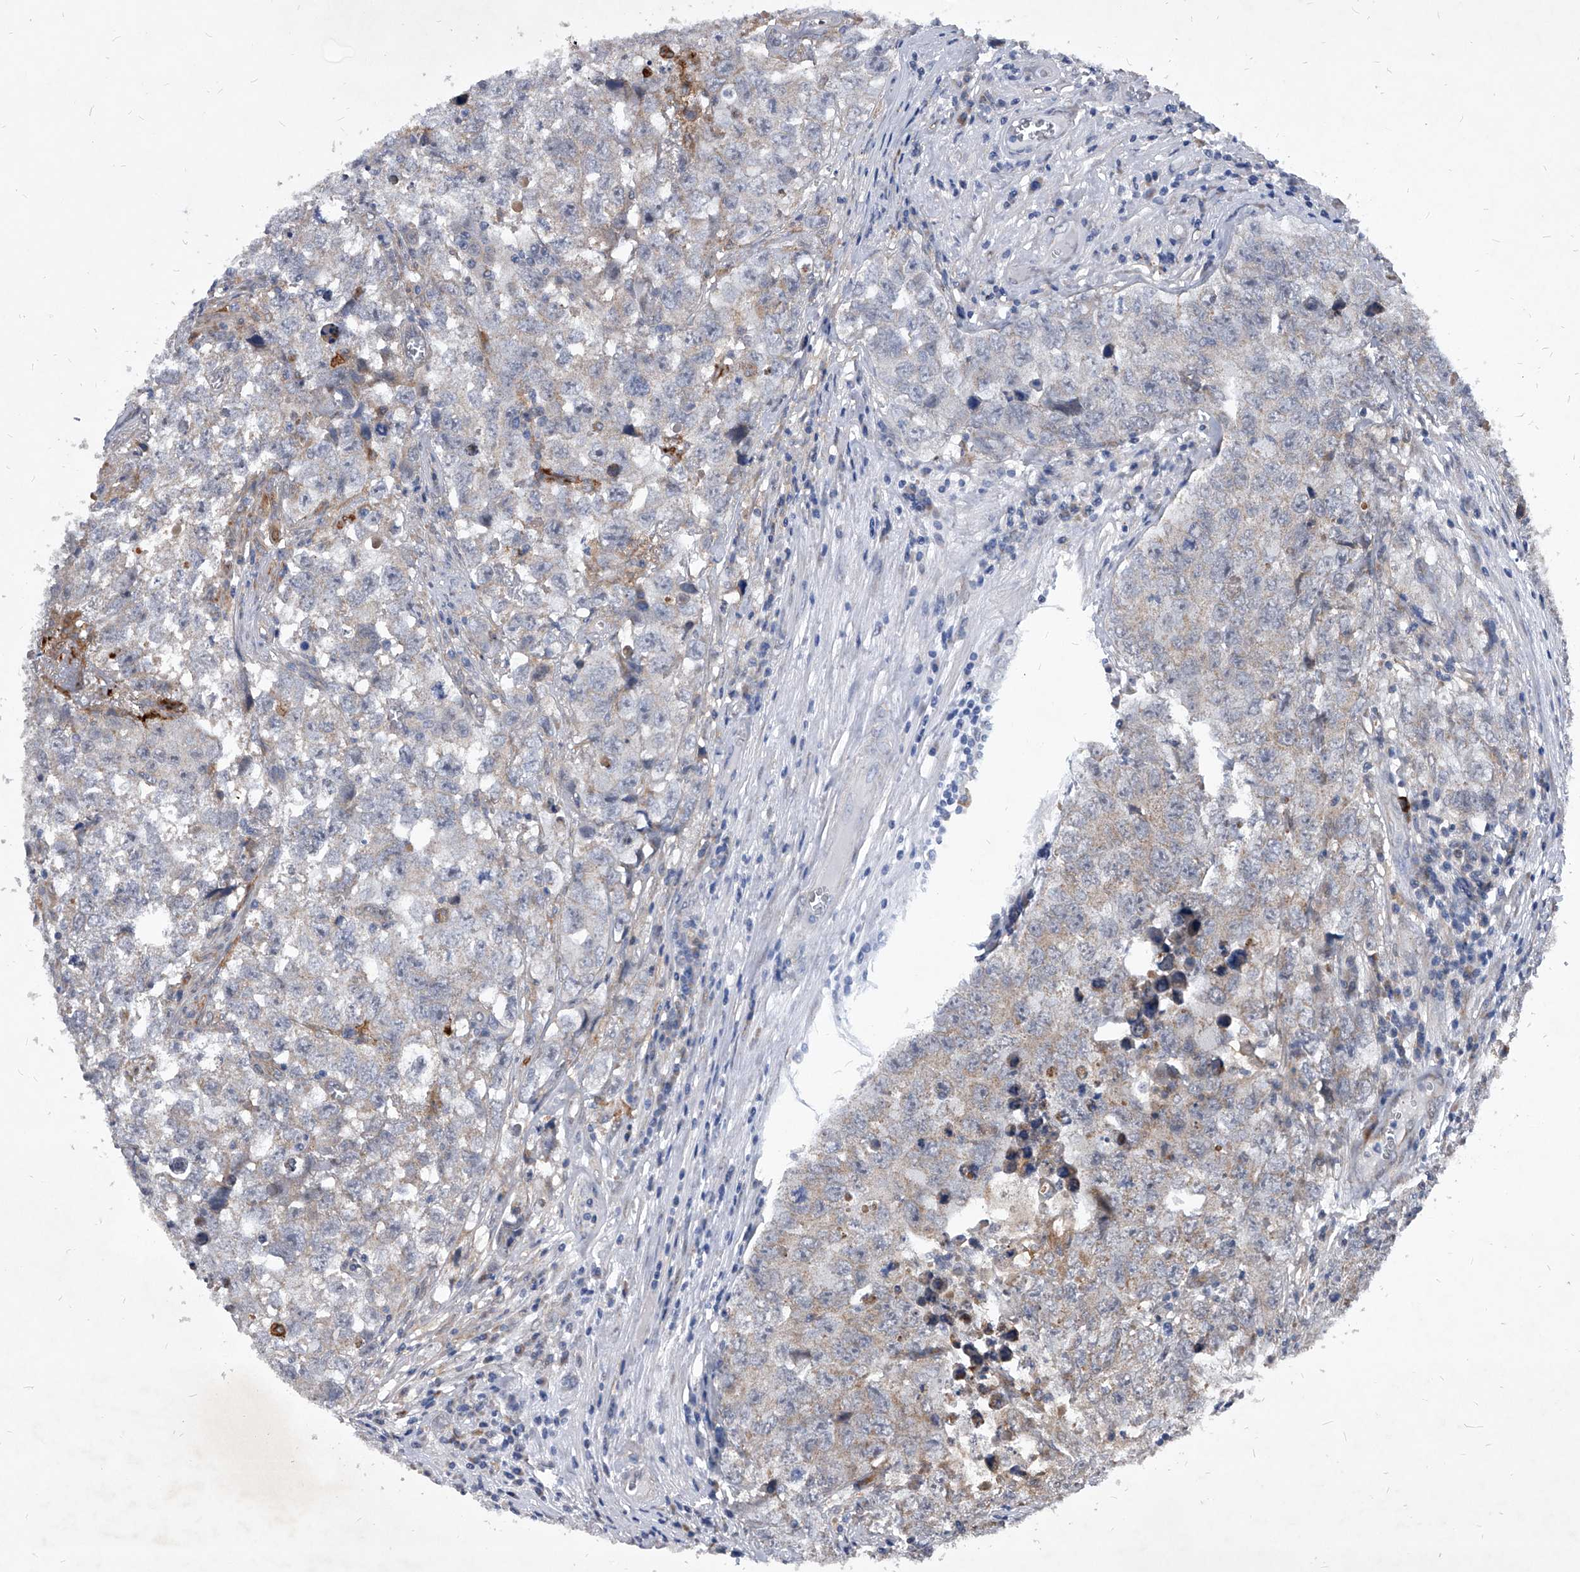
{"staining": {"intensity": "weak", "quantity": "25%-75%", "location": "cytoplasmic/membranous"}, "tissue": "testis cancer", "cell_type": "Tumor cells", "image_type": "cancer", "snomed": [{"axis": "morphology", "description": "Seminoma, NOS"}, {"axis": "morphology", "description": "Carcinoma, Embryonal, NOS"}, {"axis": "topography", "description": "Testis"}], "caption": "Human testis cancer (seminoma) stained for a protein (brown) exhibits weak cytoplasmic/membranous positive positivity in about 25%-75% of tumor cells.", "gene": "SOBP", "patient": {"sex": "male", "age": 43}}